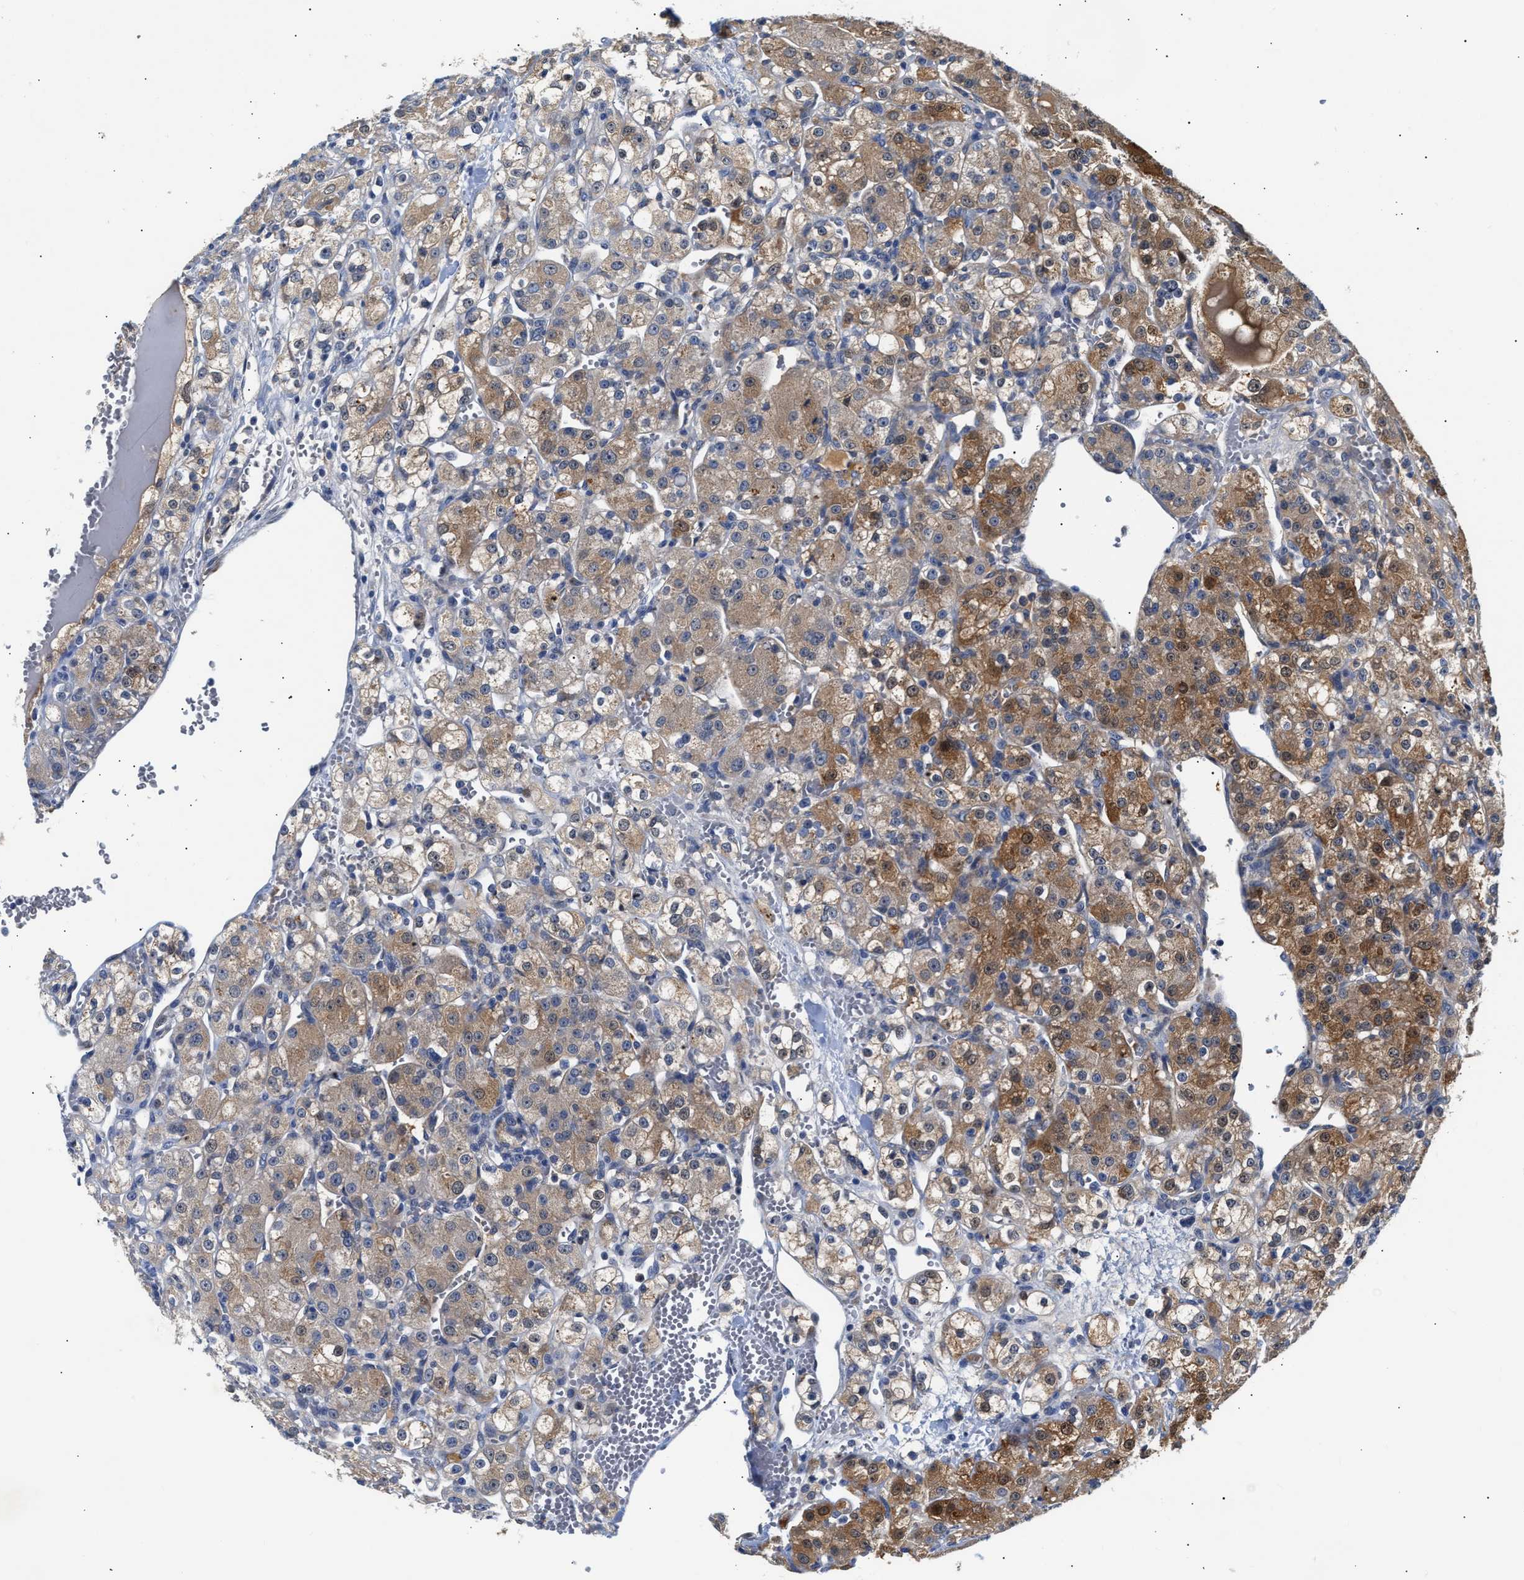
{"staining": {"intensity": "moderate", "quantity": ">75%", "location": "cytoplasmic/membranous"}, "tissue": "renal cancer", "cell_type": "Tumor cells", "image_type": "cancer", "snomed": [{"axis": "morphology", "description": "Normal tissue, NOS"}, {"axis": "morphology", "description": "Adenocarcinoma, NOS"}, {"axis": "topography", "description": "Kidney"}], "caption": "Renal adenocarcinoma stained with immunohistochemistry (IHC) shows moderate cytoplasmic/membranous positivity in about >75% of tumor cells.", "gene": "CCDC146", "patient": {"sex": "male", "age": 61}}